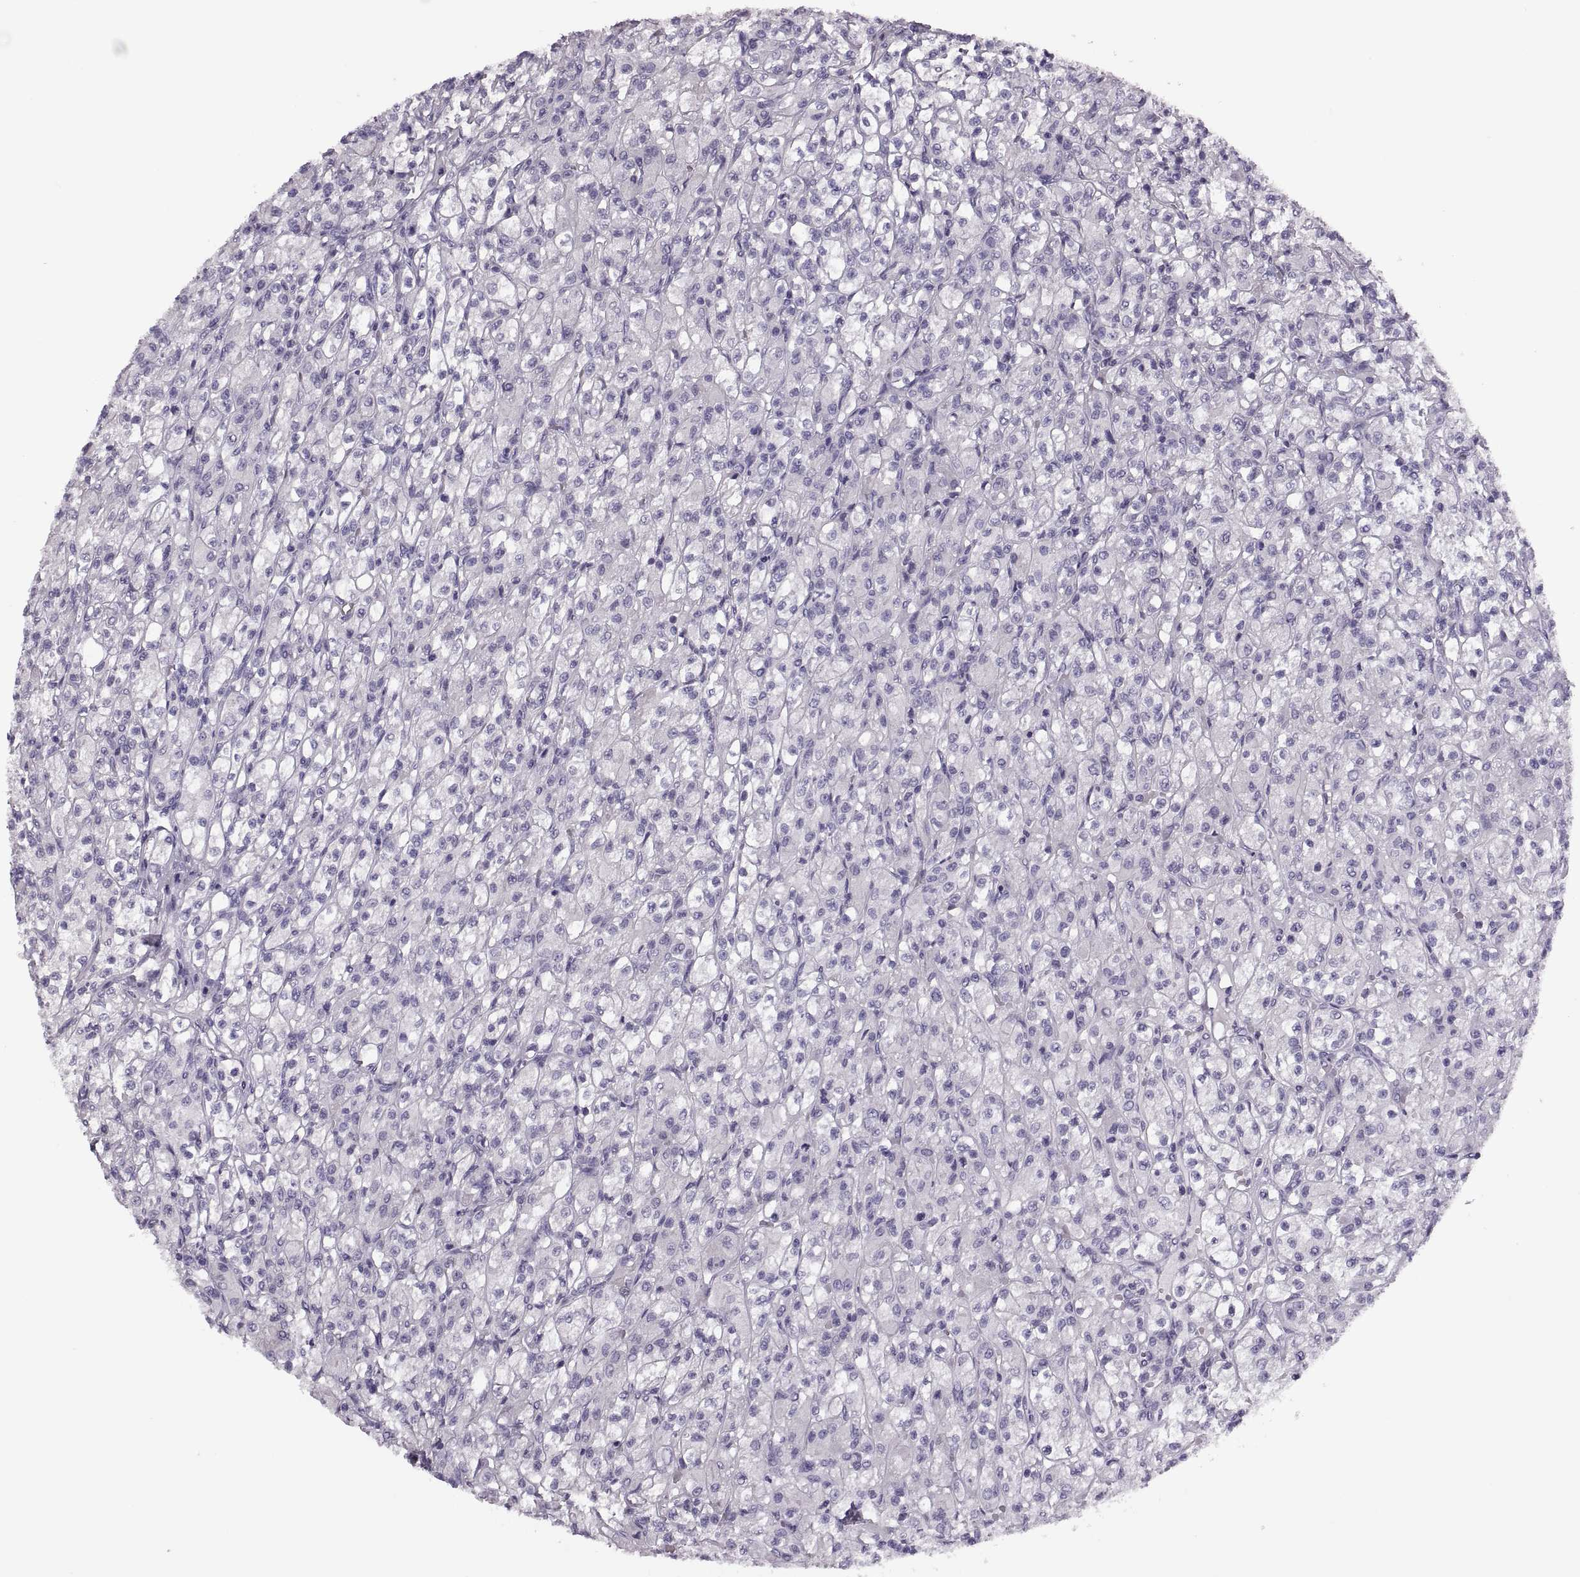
{"staining": {"intensity": "negative", "quantity": "none", "location": "none"}, "tissue": "renal cancer", "cell_type": "Tumor cells", "image_type": "cancer", "snomed": [{"axis": "morphology", "description": "Adenocarcinoma, NOS"}, {"axis": "topography", "description": "Kidney"}], "caption": "High magnification brightfield microscopy of renal cancer (adenocarcinoma) stained with DAB (brown) and counterstained with hematoxylin (blue): tumor cells show no significant expression. (DAB immunohistochemistry (IHC) visualized using brightfield microscopy, high magnification).", "gene": "PRSS54", "patient": {"sex": "female", "age": 70}}